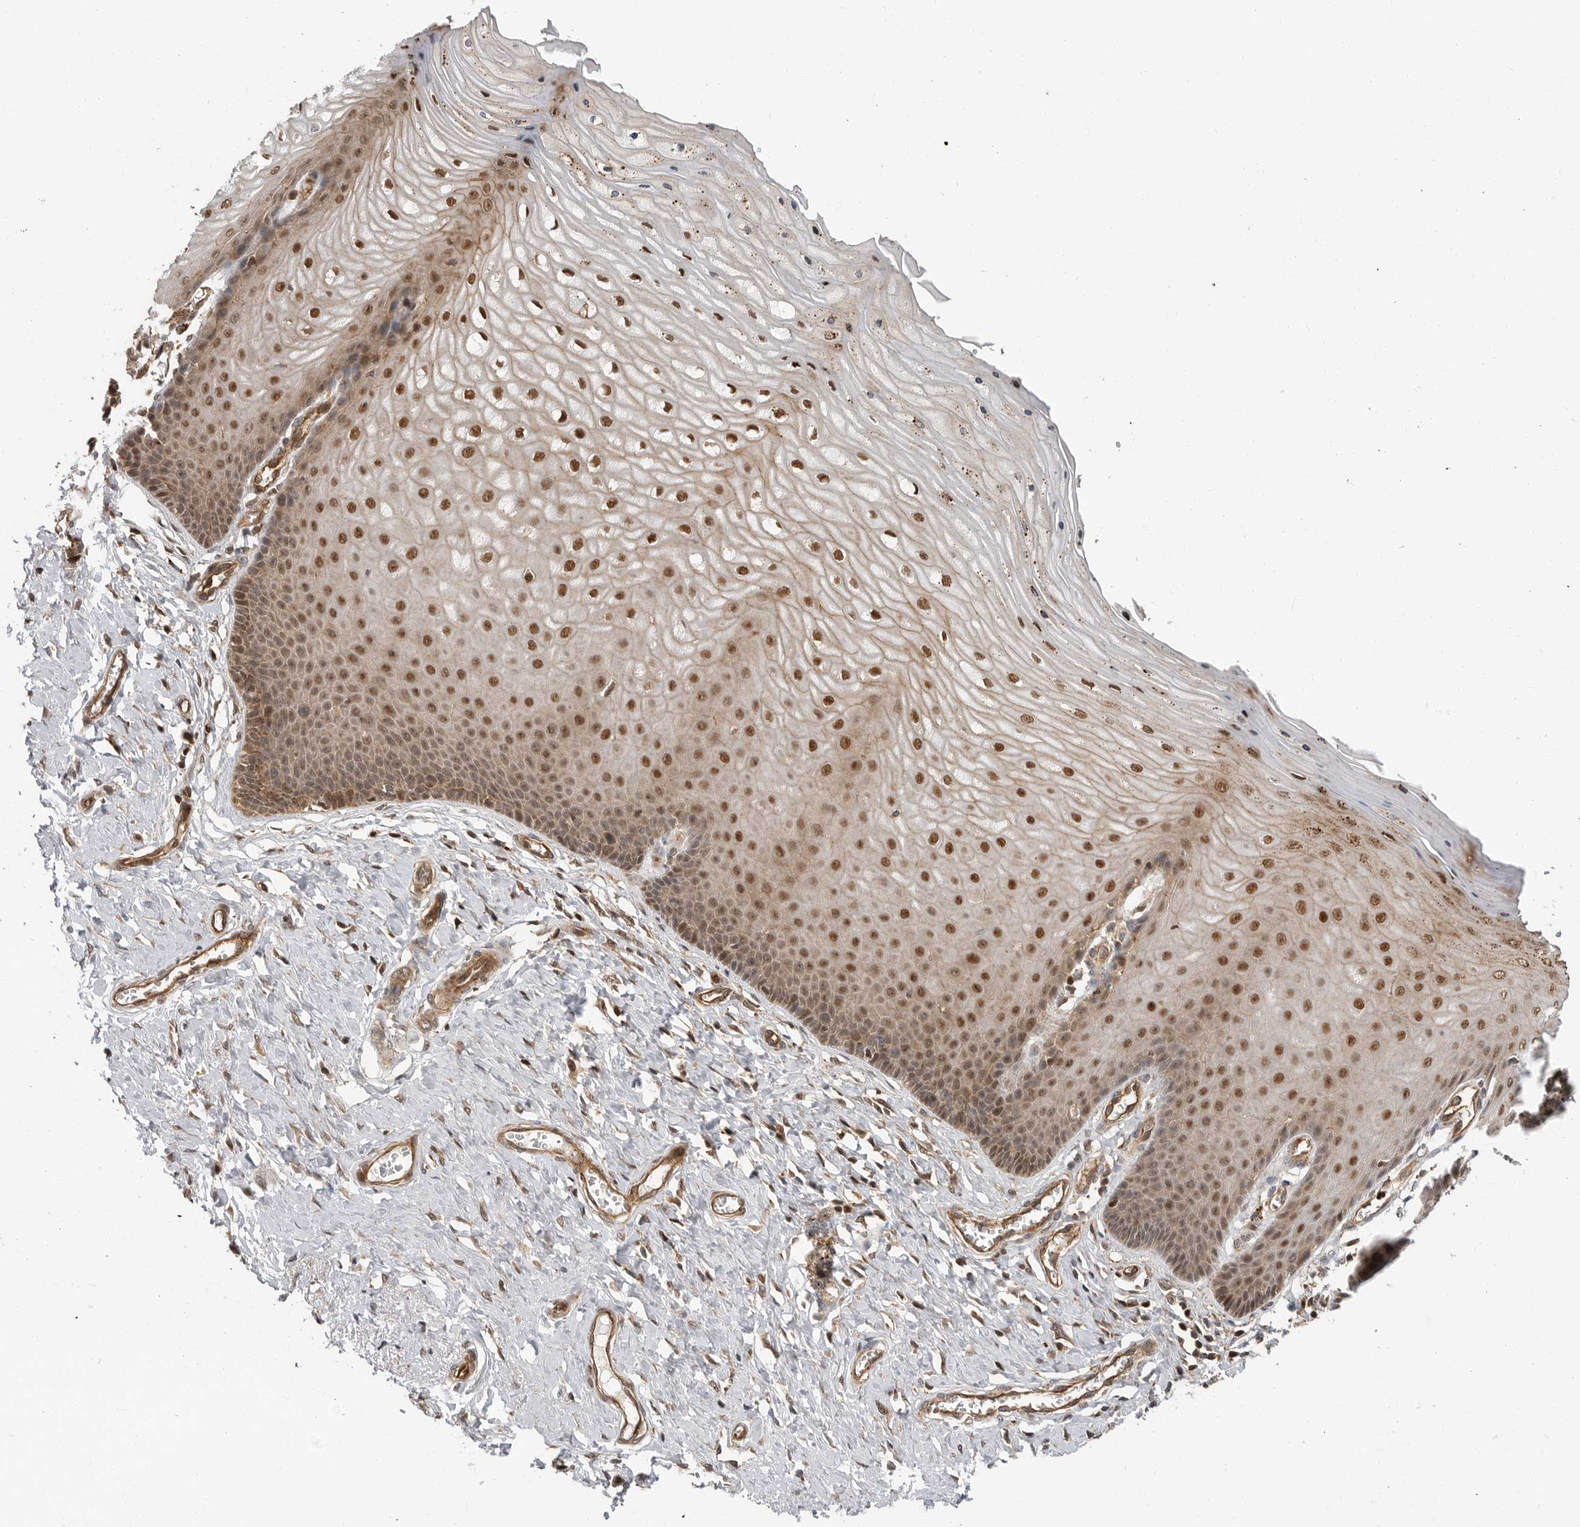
{"staining": {"intensity": "moderate", "quantity": ">75%", "location": "cytoplasmic/membranous,nuclear"}, "tissue": "cervix", "cell_type": "Squamous epithelial cells", "image_type": "normal", "snomed": [{"axis": "morphology", "description": "Normal tissue, NOS"}, {"axis": "topography", "description": "Cervix"}], "caption": "Cervix stained for a protein displays moderate cytoplasmic/membranous,nuclear positivity in squamous epithelial cells. Immunohistochemistry (ihc) stains the protein in brown and the nuclei are stained blue.", "gene": "STRAP", "patient": {"sex": "female", "age": 55}}